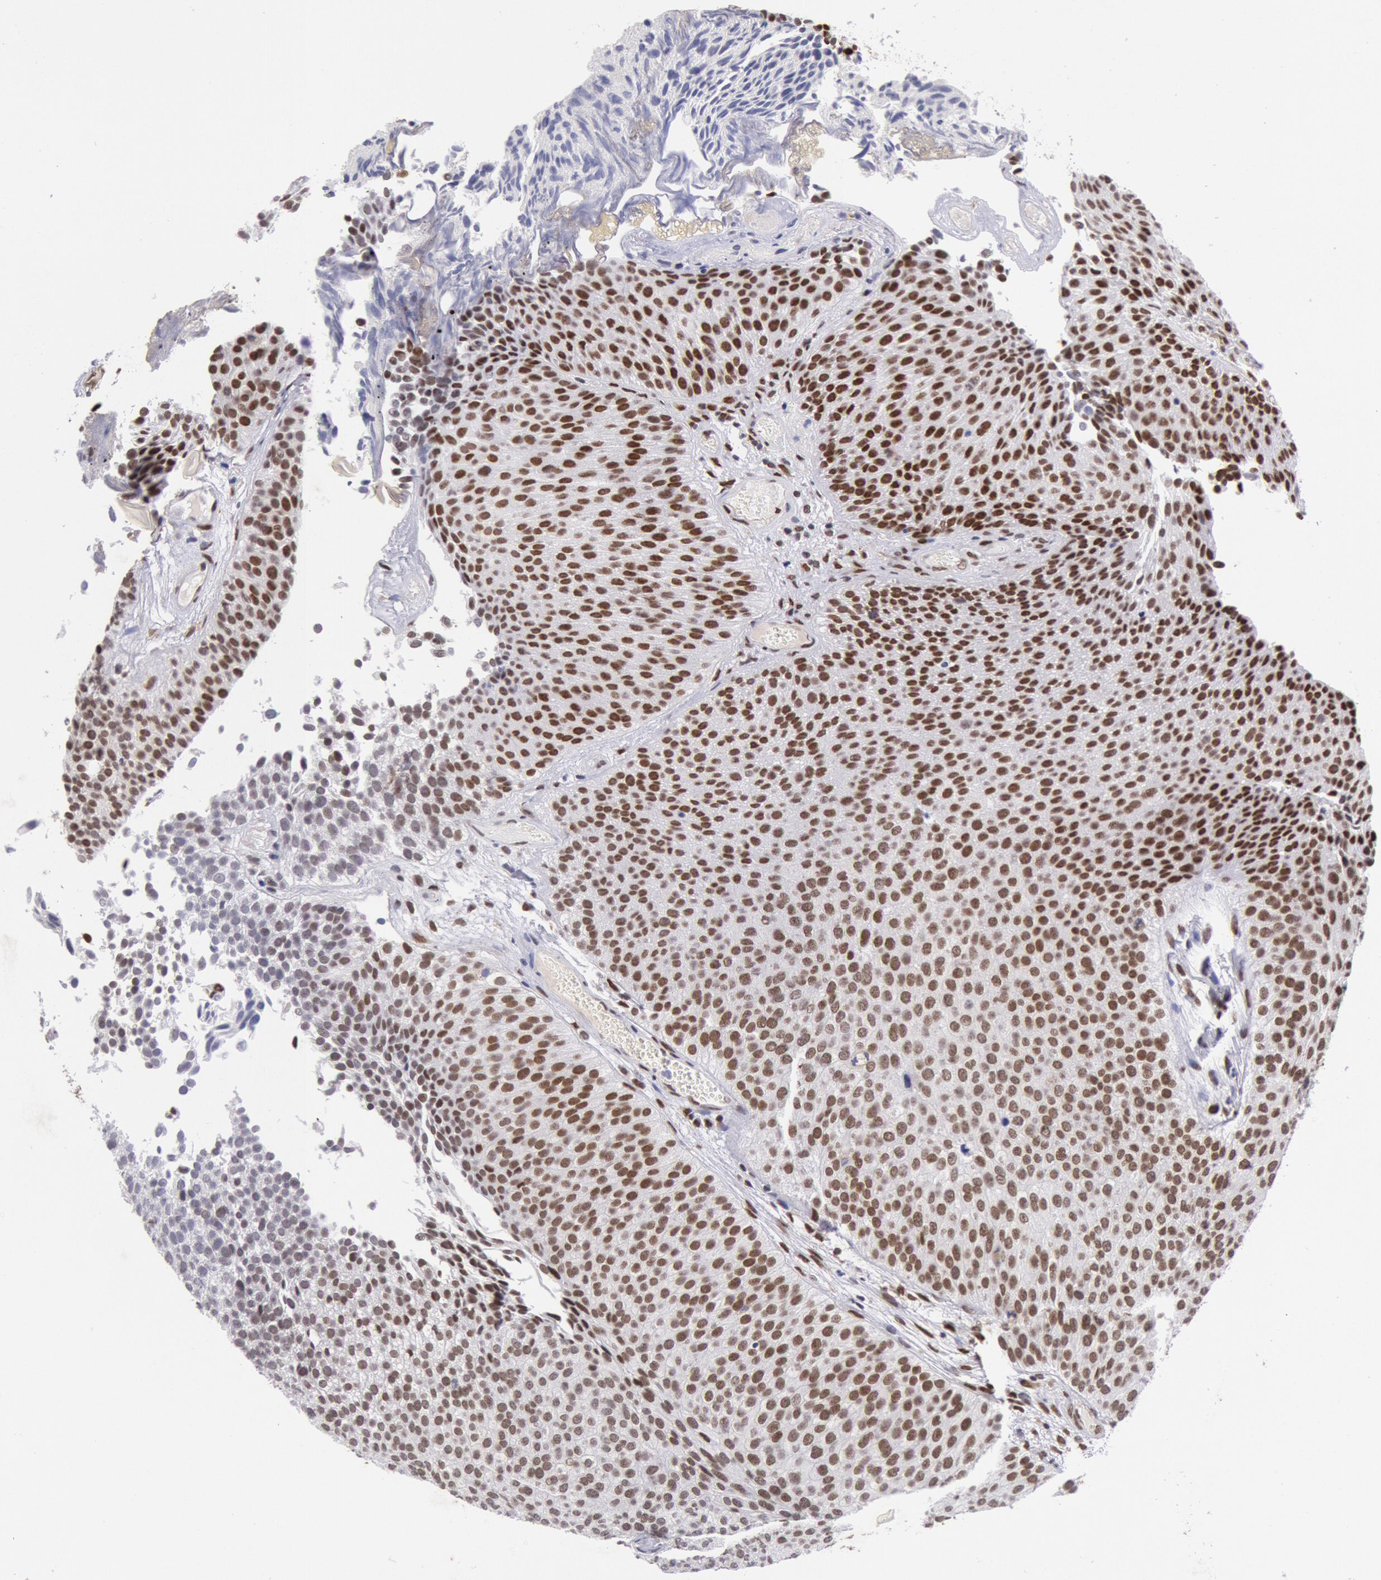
{"staining": {"intensity": "moderate", "quantity": ">75%", "location": "nuclear"}, "tissue": "urothelial cancer", "cell_type": "Tumor cells", "image_type": "cancer", "snomed": [{"axis": "morphology", "description": "Urothelial carcinoma, Low grade"}, {"axis": "topography", "description": "Urinary bladder"}], "caption": "The image demonstrates immunohistochemical staining of urothelial carcinoma (low-grade). There is moderate nuclear expression is appreciated in approximately >75% of tumor cells.", "gene": "CDKN2B", "patient": {"sex": "male", "age": 84}}